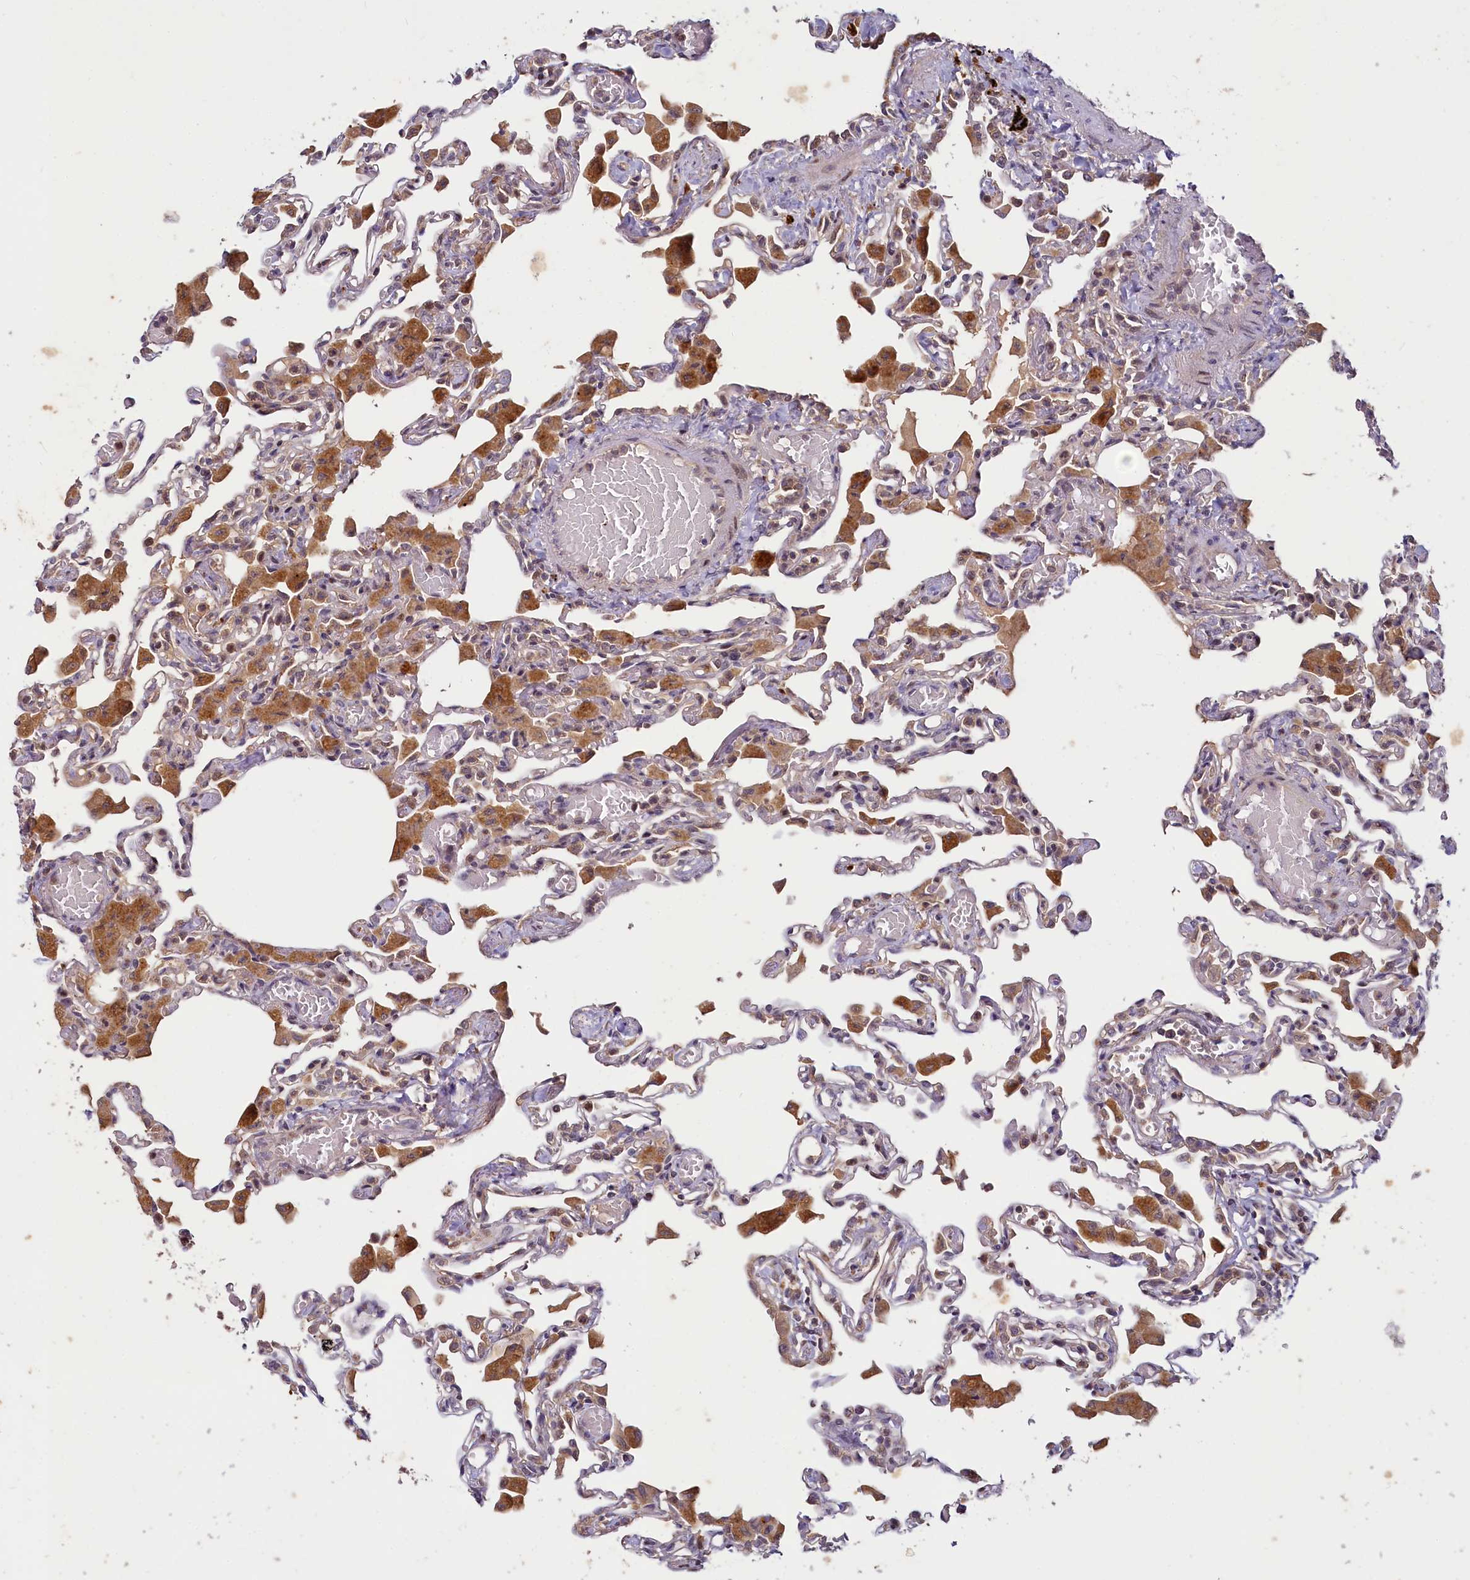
{"staining": {"intensity": "moderate", "quantity": "25%-75%", "location": "cytoplasmic/membranous"}, "tissue": "lung", "cell_type": "Alveolar cells", "image_type": "normal", "snomed": [{"axis": "morphology", "description": "Normal tissue, NOS"}, {"axis": "topography", "description": "Bronchus"}, {"axis": "topography", "description": "Lung"}], "caption": "A photomicrograph of human lung stained for a protein displays moderate cytoplasmic/membranous brown staining in alveolar cells.", "gene": "TMEM39A", "patient": {"sex": "female", "age": 49}}